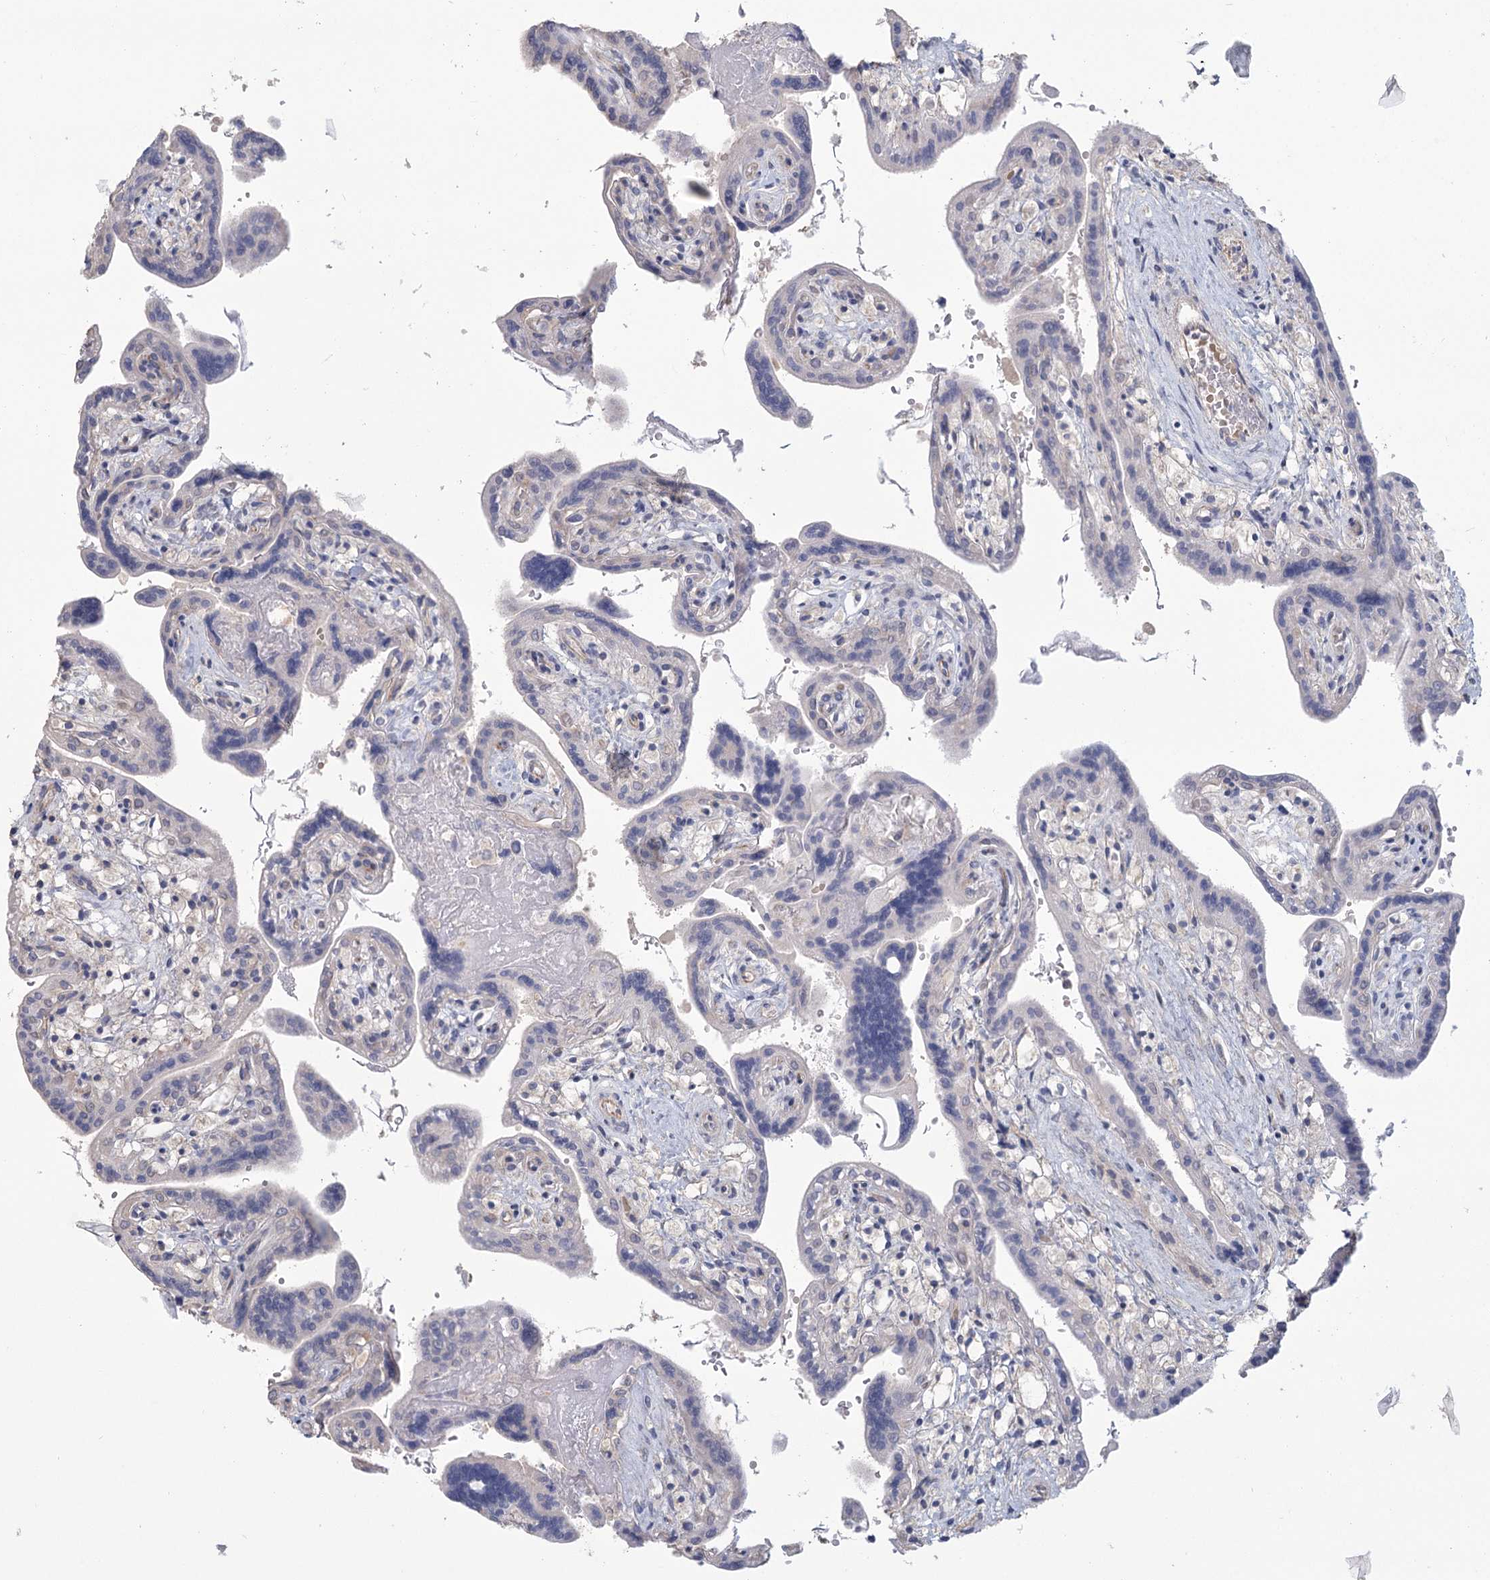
{"staining": {"intensity": "negative", "quantity": "none", "location": "none"}, "tissue": "placenta", "cell_type": "Trophoblastic cells", "image_type": "normal", "snomed": [{"axis": "morphology", "description": "Normal tissue, NOS"}, {"axis": "topography", "description": "Placenta"}], "caption": "Histopathology image shows no significant protein staining in trophoblastic cells of benign placenta.", "gene": "CNTLN", "patient": {"sex": "female", "age": 37}}